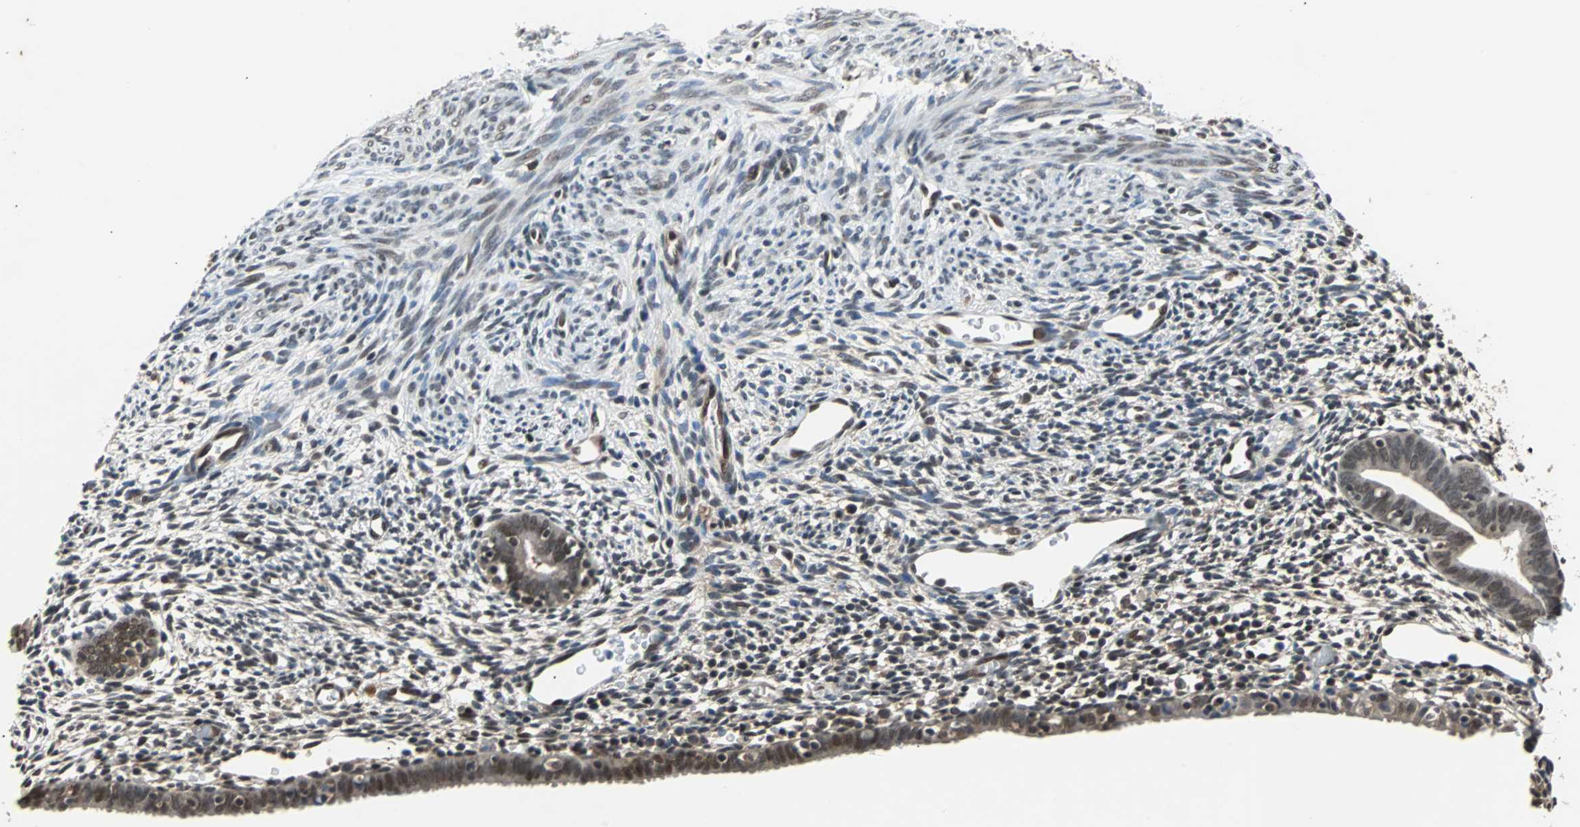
{"staining": {"intensity": "moderate", "quantity": "25%-75%", "location": "nuclear"}, "tissue": "endometrium", "cell_type": "Cells in endometrial stroma", "image_type": "normal", "snomed": [{"axis": "morphology", "description": "Normal tissue, NOS"}, {"axis": "morphology", "description": "Atrophy, NOS"}, {"axis": "topography", "description": "Uterus"}, {"axis": "topography", "description": "Endometrium"}], "caption": "Endometrium was stained to show a protein in brown. There is medium levels of moderate nuclear expression in about 25%-75% of cells in endometrial stroma.", "gene": "PHC1", "patient": {"sex": "female", "age": 68}}